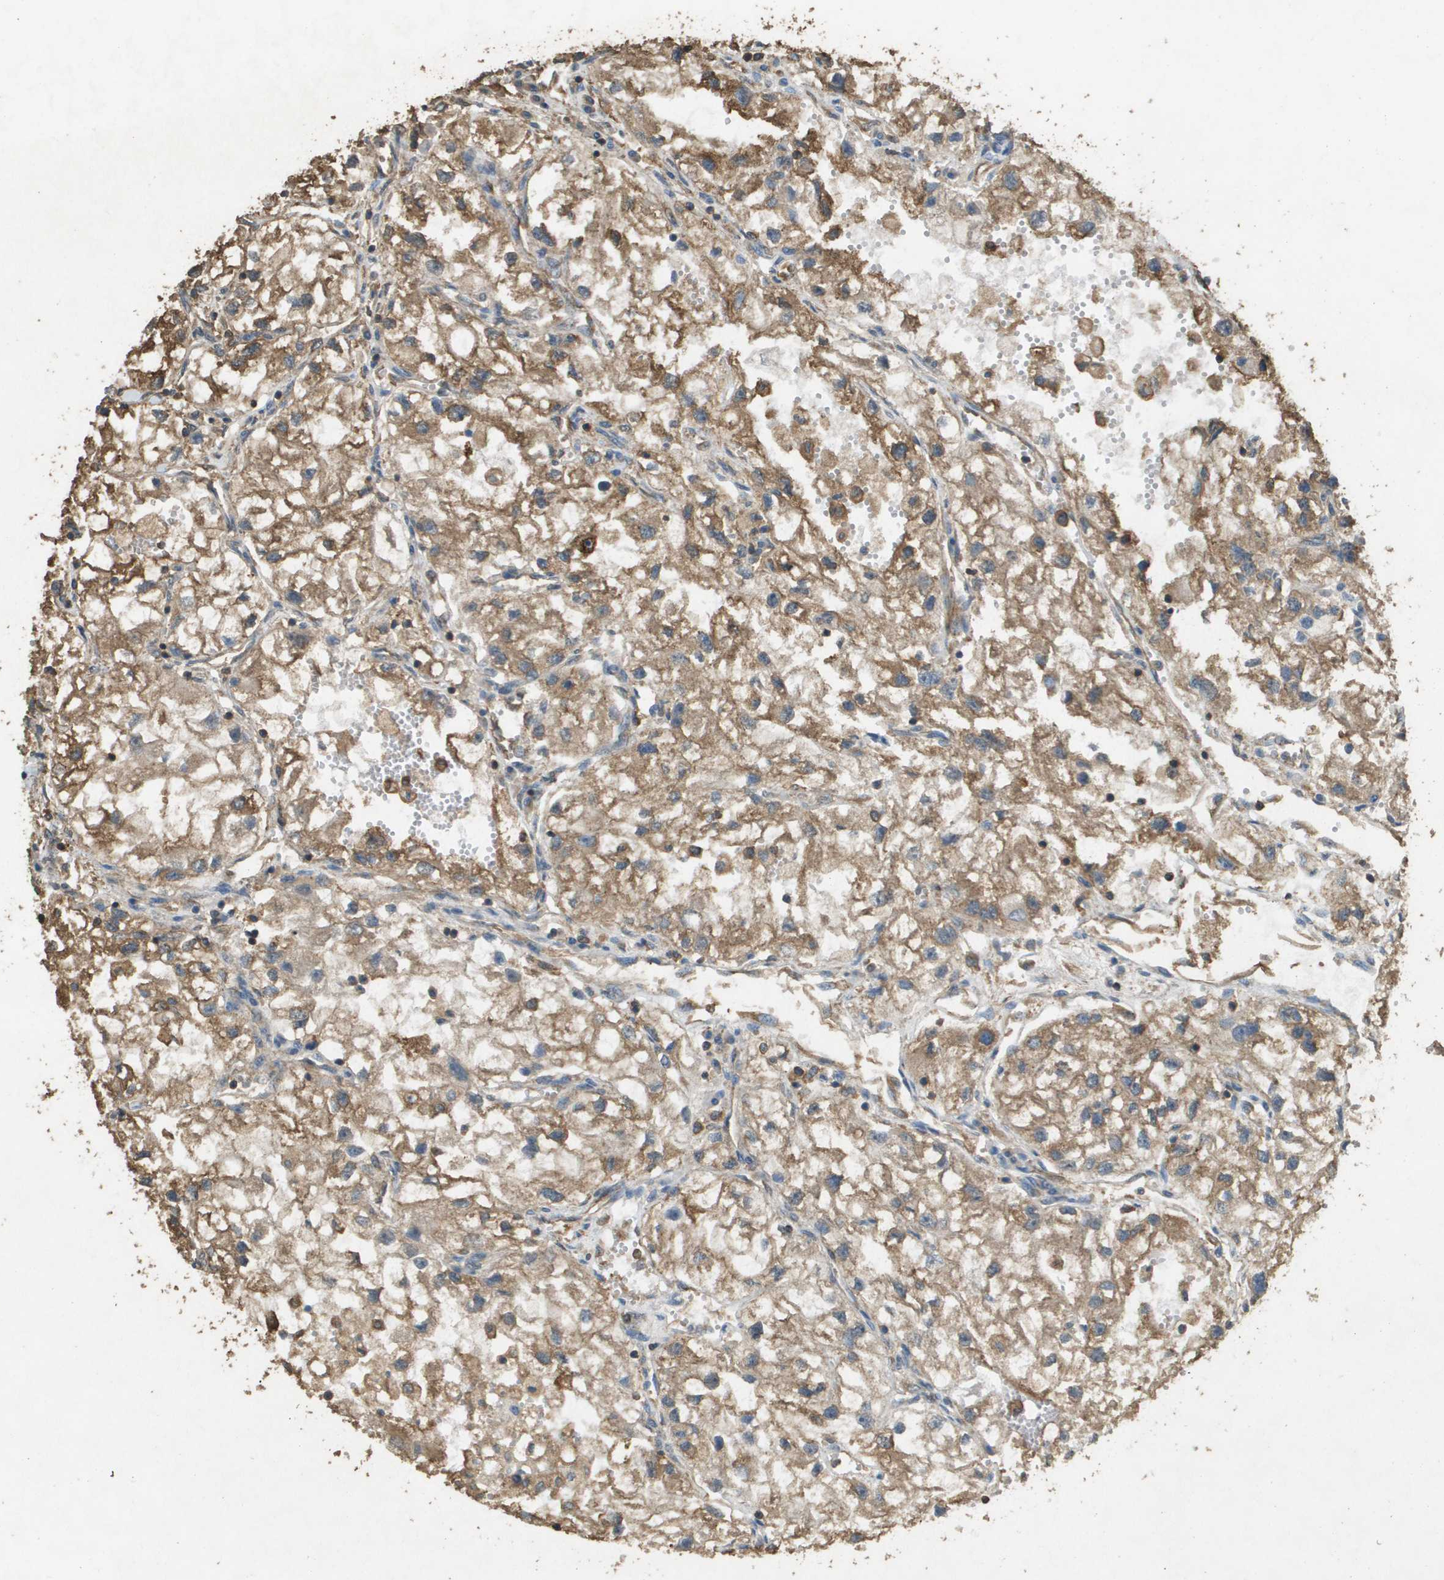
{"staining": {"intensity": "moderate", "quantity": ">75%", "location": "cytoplasmic/membranous"}, "tissue": "renal cancer", "cell_type": "Tumor cells", "image_type": "cancer", "snomed": [{"axis": "morphology", "description": "Adenocarcinoma, NOS"}, {"axis": "topography", "description": "Kidney"}], "caption": "An image of human renal cancer (adenocarcinoma) stained for a protein demonstrates moderate cytoplasmic/membranous brown staining in tumor cells. Nuclei are stained in blue.", "gene": "MS4A7", "patient": {"sex": "female", "age": 70}}